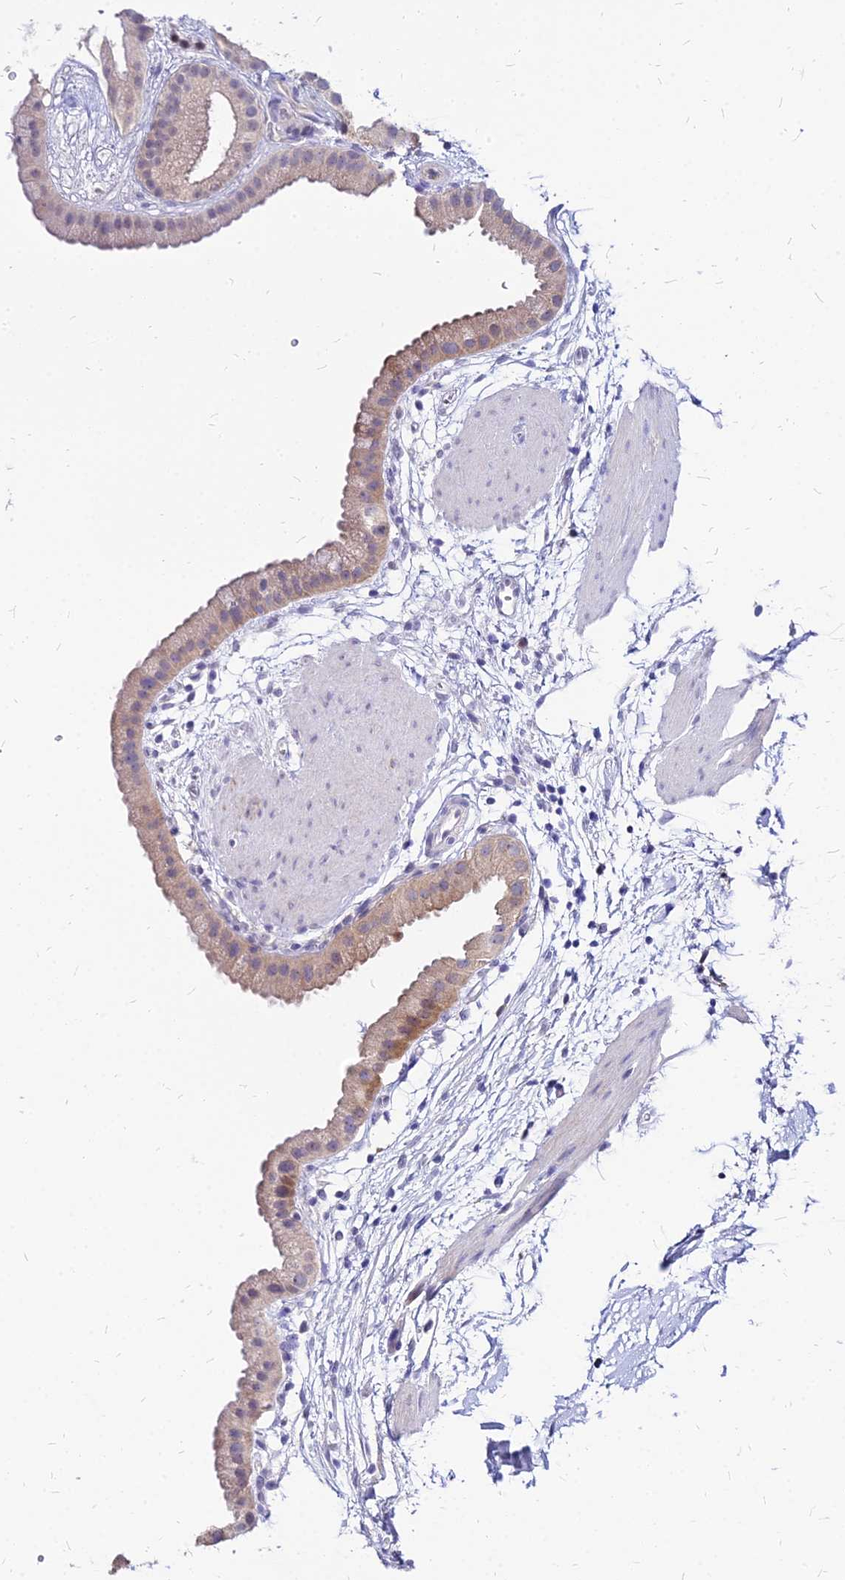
{"staining": {"intensity": "weak", "quantity": ">75%", "location": "cytoplasmic/membranous"}, "tissue": "gallbladder", "cell_type": "Glandular cells", "image_type": "normal", "snomed": [{"axis": "morphology", "description": "Normal tissue, NOS"}, {"axis": "topography", "description": "Gallbladder"}], "caption": "High-magnification brightfield microscopy of normal gallbladder stained with DAB (3,3'-diaminobenzidine) (brown) and counterstained with hematoxylin (blue). glandular cells exhibit weak cytoplasmic/membranous positivity is present in approximately>75% of cells. The staining was performed using DAB (3,3'-diaminobenzidine) to visualize the protein expression in brown, while the nuclei were stained in blue with hematoxylin (Magnification: 20x).", "gene": "ACSM6", "patient": {"sex": "female", "age": 64}}